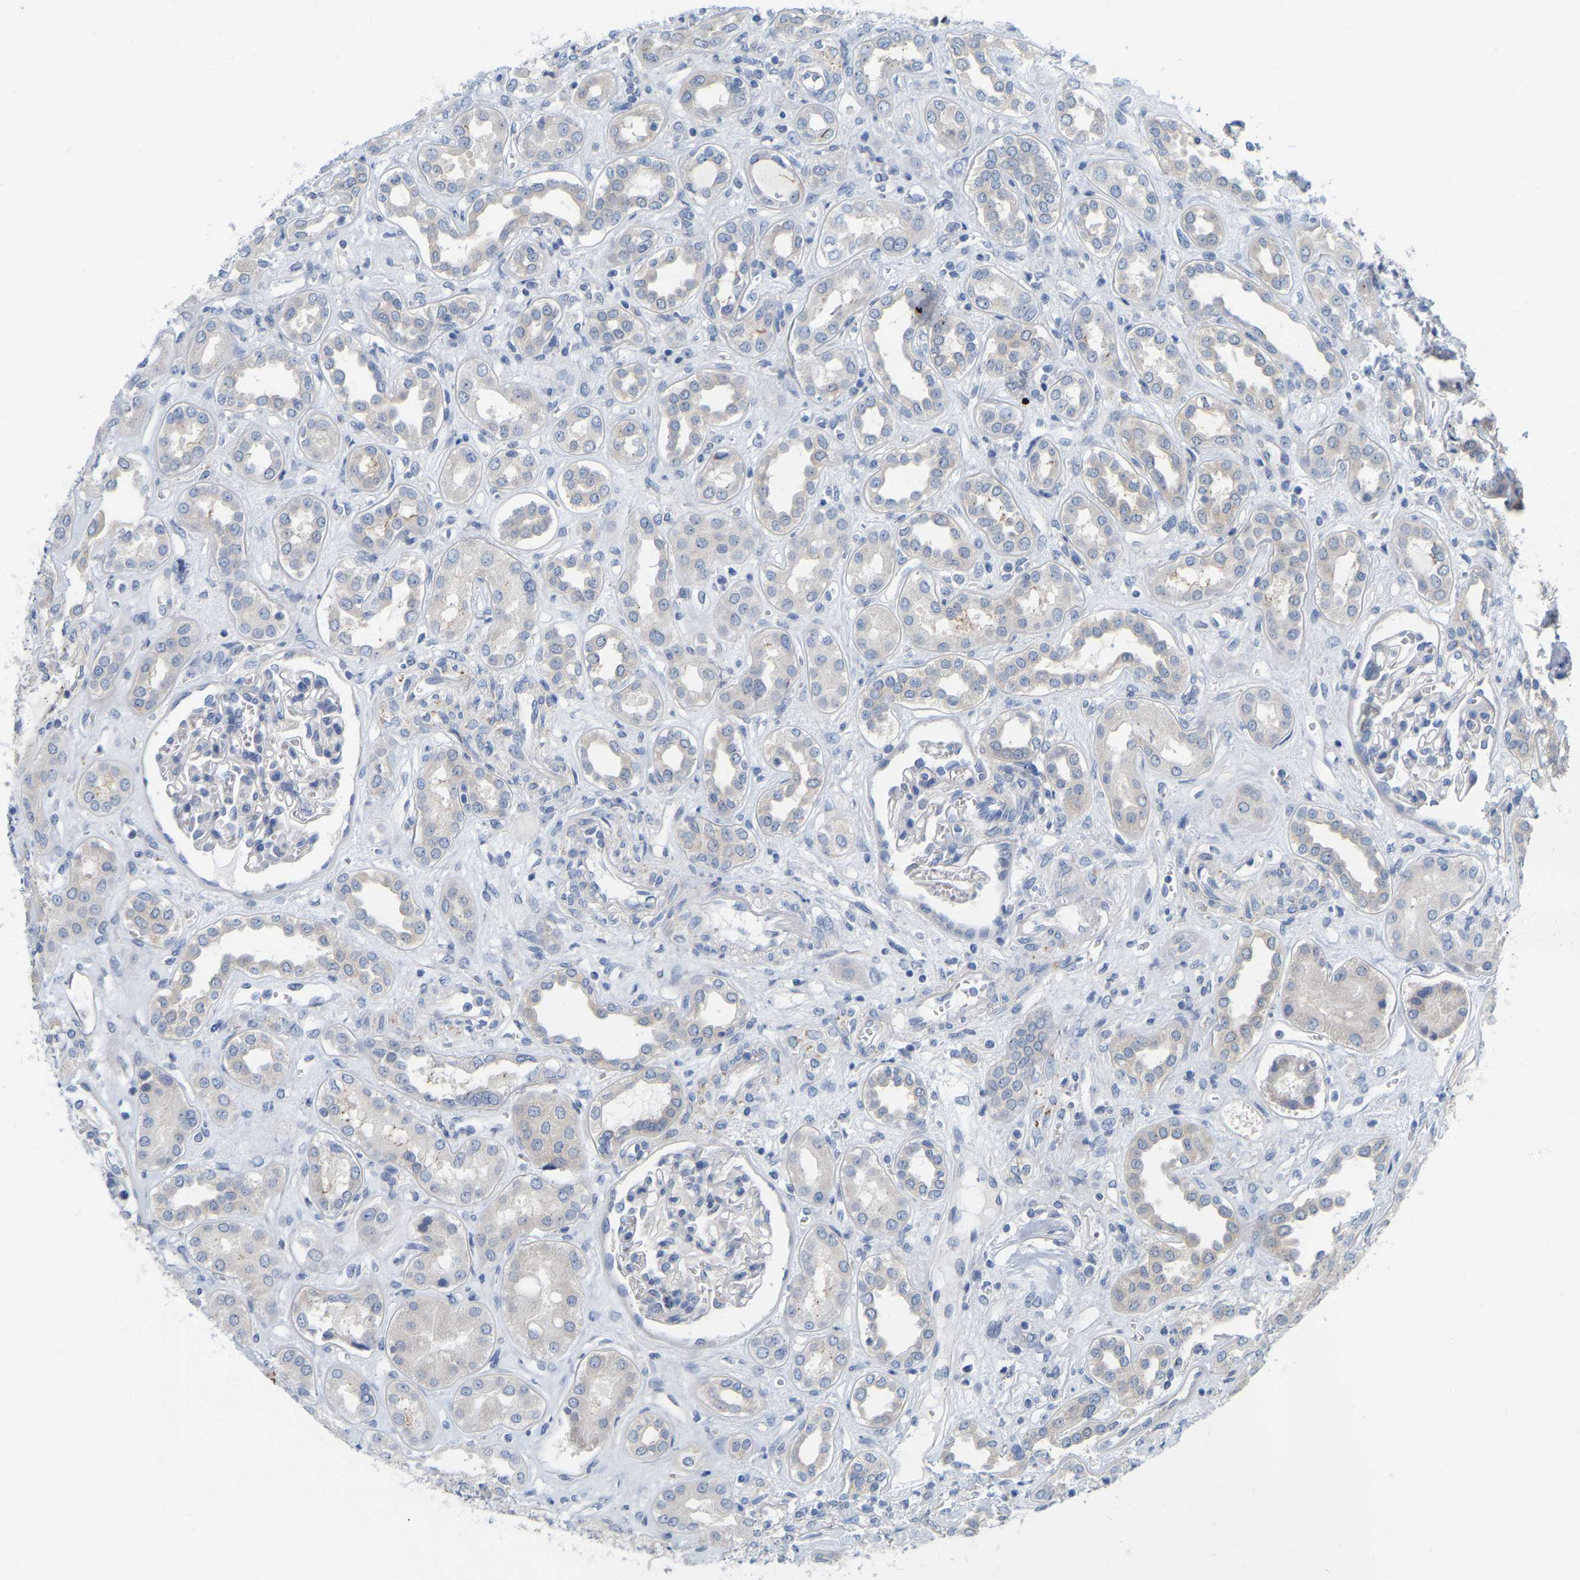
{"staining": {"intensity": "negative", "quantity": "none", "location": "none"}, "tissue": "kidney", "cell_type": "Cells in glomeruli", "image_type": "normal", "snomed": [{"axis": "morphology", "description": "Normal tissue, NOS"}, {"axis": "topography", "description": "Kidney"}], "caption": "A high-resolution micrograph shows IHC staining of benign kidney, which reveals no significant expression in cells in glomeruli. (DAB (3,3'-diaminobenzidine) immunohistochemistry (IHC), high magnification).", "gene": "WIPI2", "patient": {"sex": "male", "age": 59}}